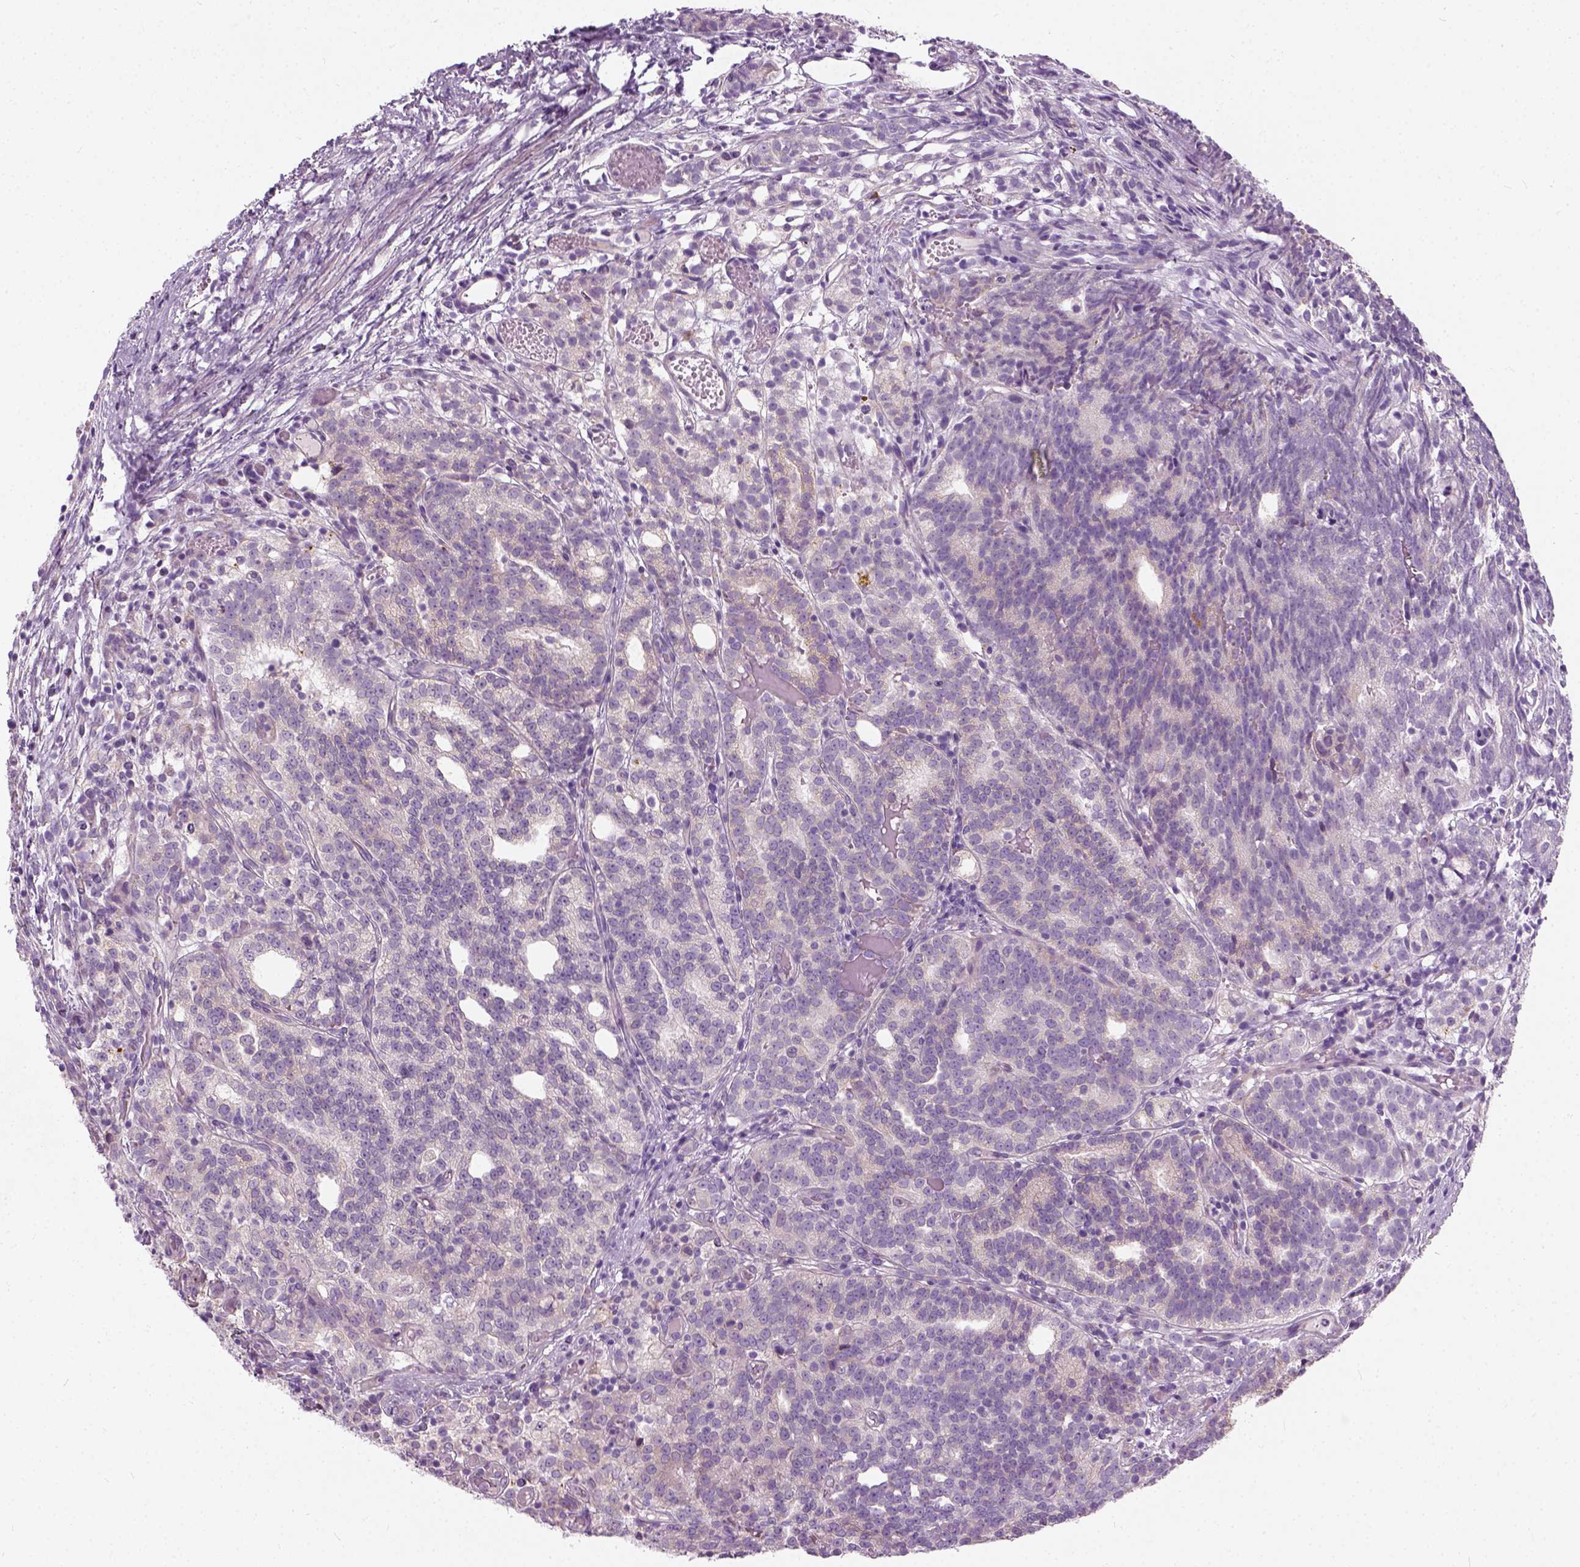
{"staining": {"intensity": "negative", "quantity": "none", "location": "none"}, "tissue": "prostate cancer", "cell_type": "Tumor cells", "image_type": "cancer", "snomed": [{"axis": "morphology", "description": "Adenocarcinoma, High grade"}, {"axis": "topography", "description": "Prostate"}], "caption": "High-grade adenocarcinoma (prostate) stained for a protein using immunohistochemistry reveals no positivity tumor cells.", "gene": "TRIM72", "patient": {"sex": "male", "age": 53}}